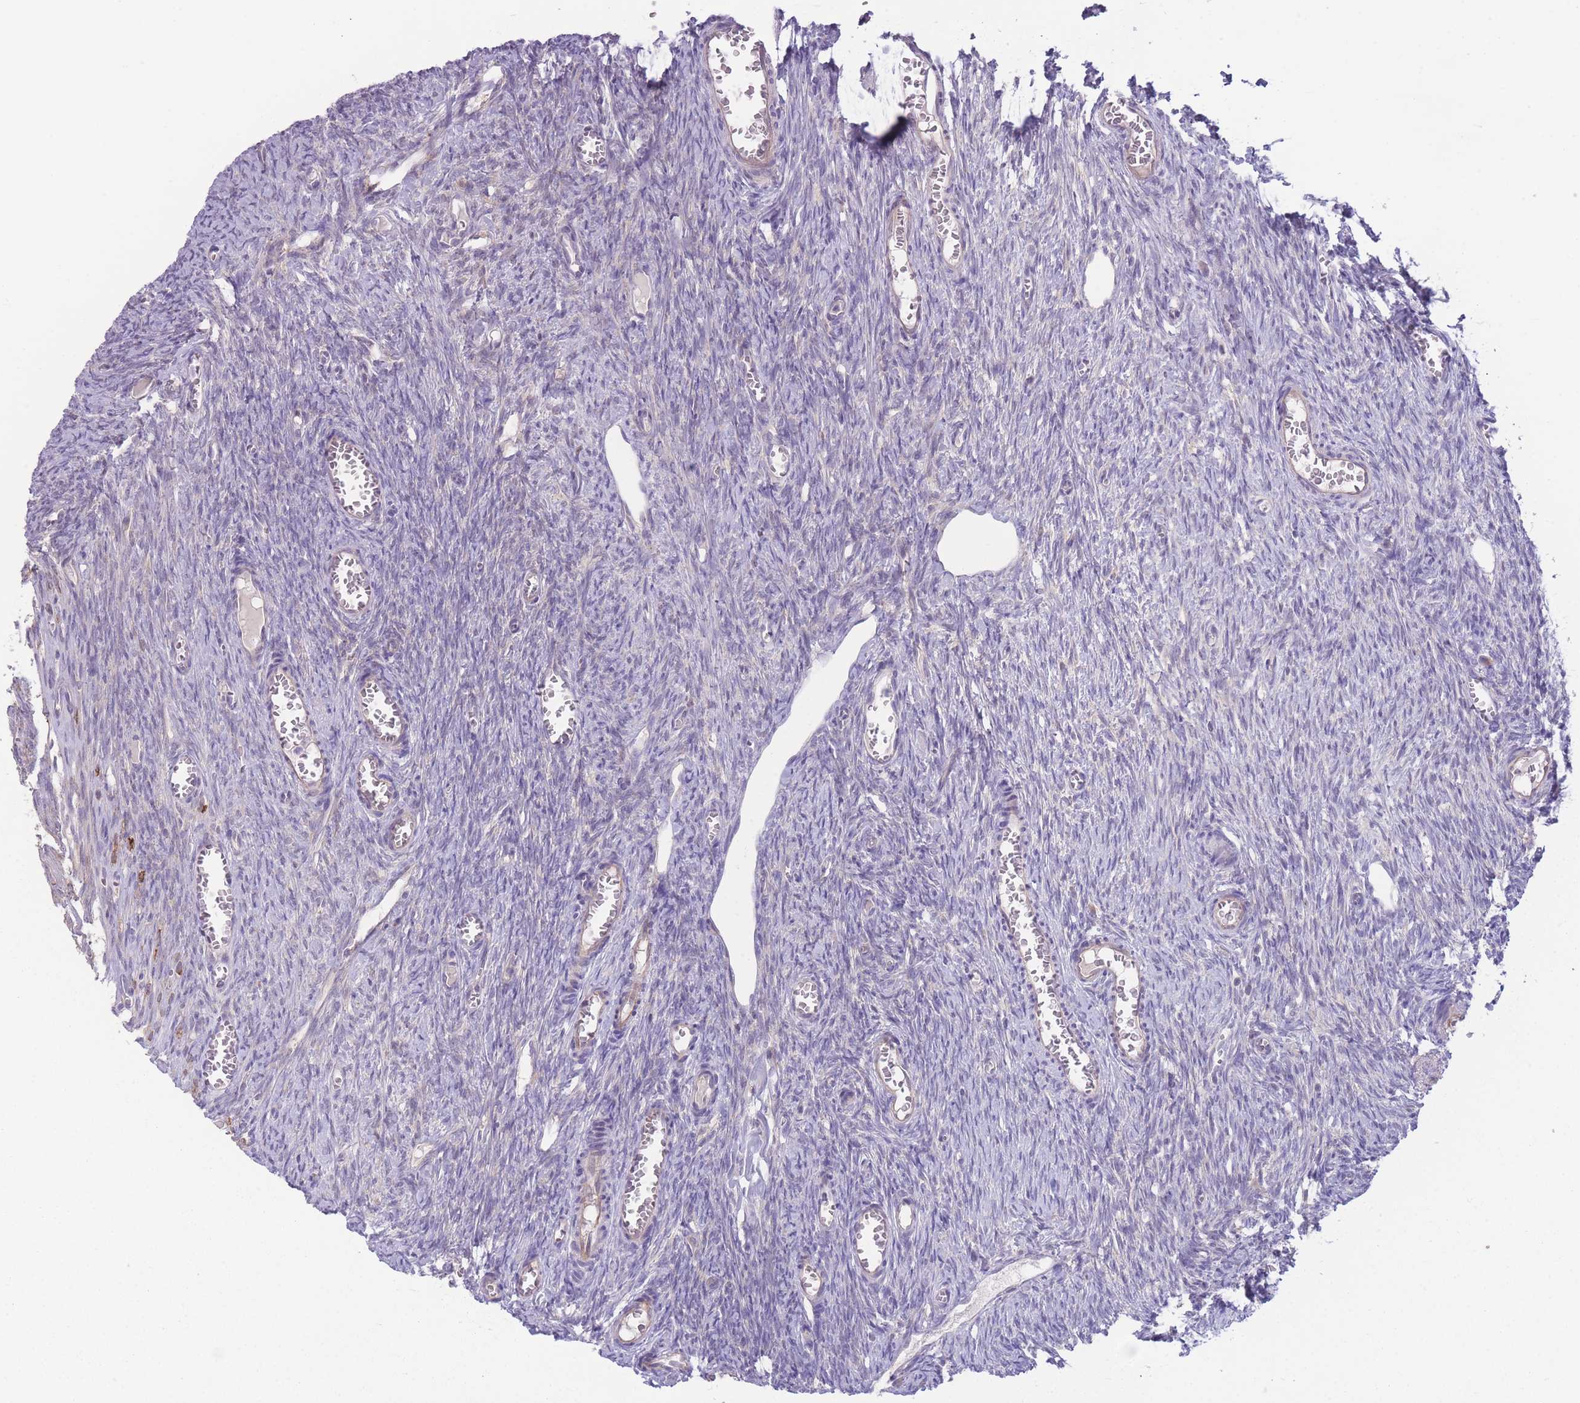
{"staining": {"intensity": "moderate", "quantity": "<25%", "location": "cytoplasmic/membranous"}, "tissue": "ovary", "cell_type": "Ovarian stroma cells", "image_type": "normal", "snomed": [{"axis": "morphology", "description": "Normal tissue, NOS"}, {"axis": "topography", "description": "Ovary"}], "caption": "An immunohistochemistry histopathology image of benign tissue is shown. Protein staining in brown labels moderate cytoplasmic/membranous positivity in ovary within ovarian stroma cells.", "gene": "CCT6A", "patient": {"sex": "female", "age": 44}}